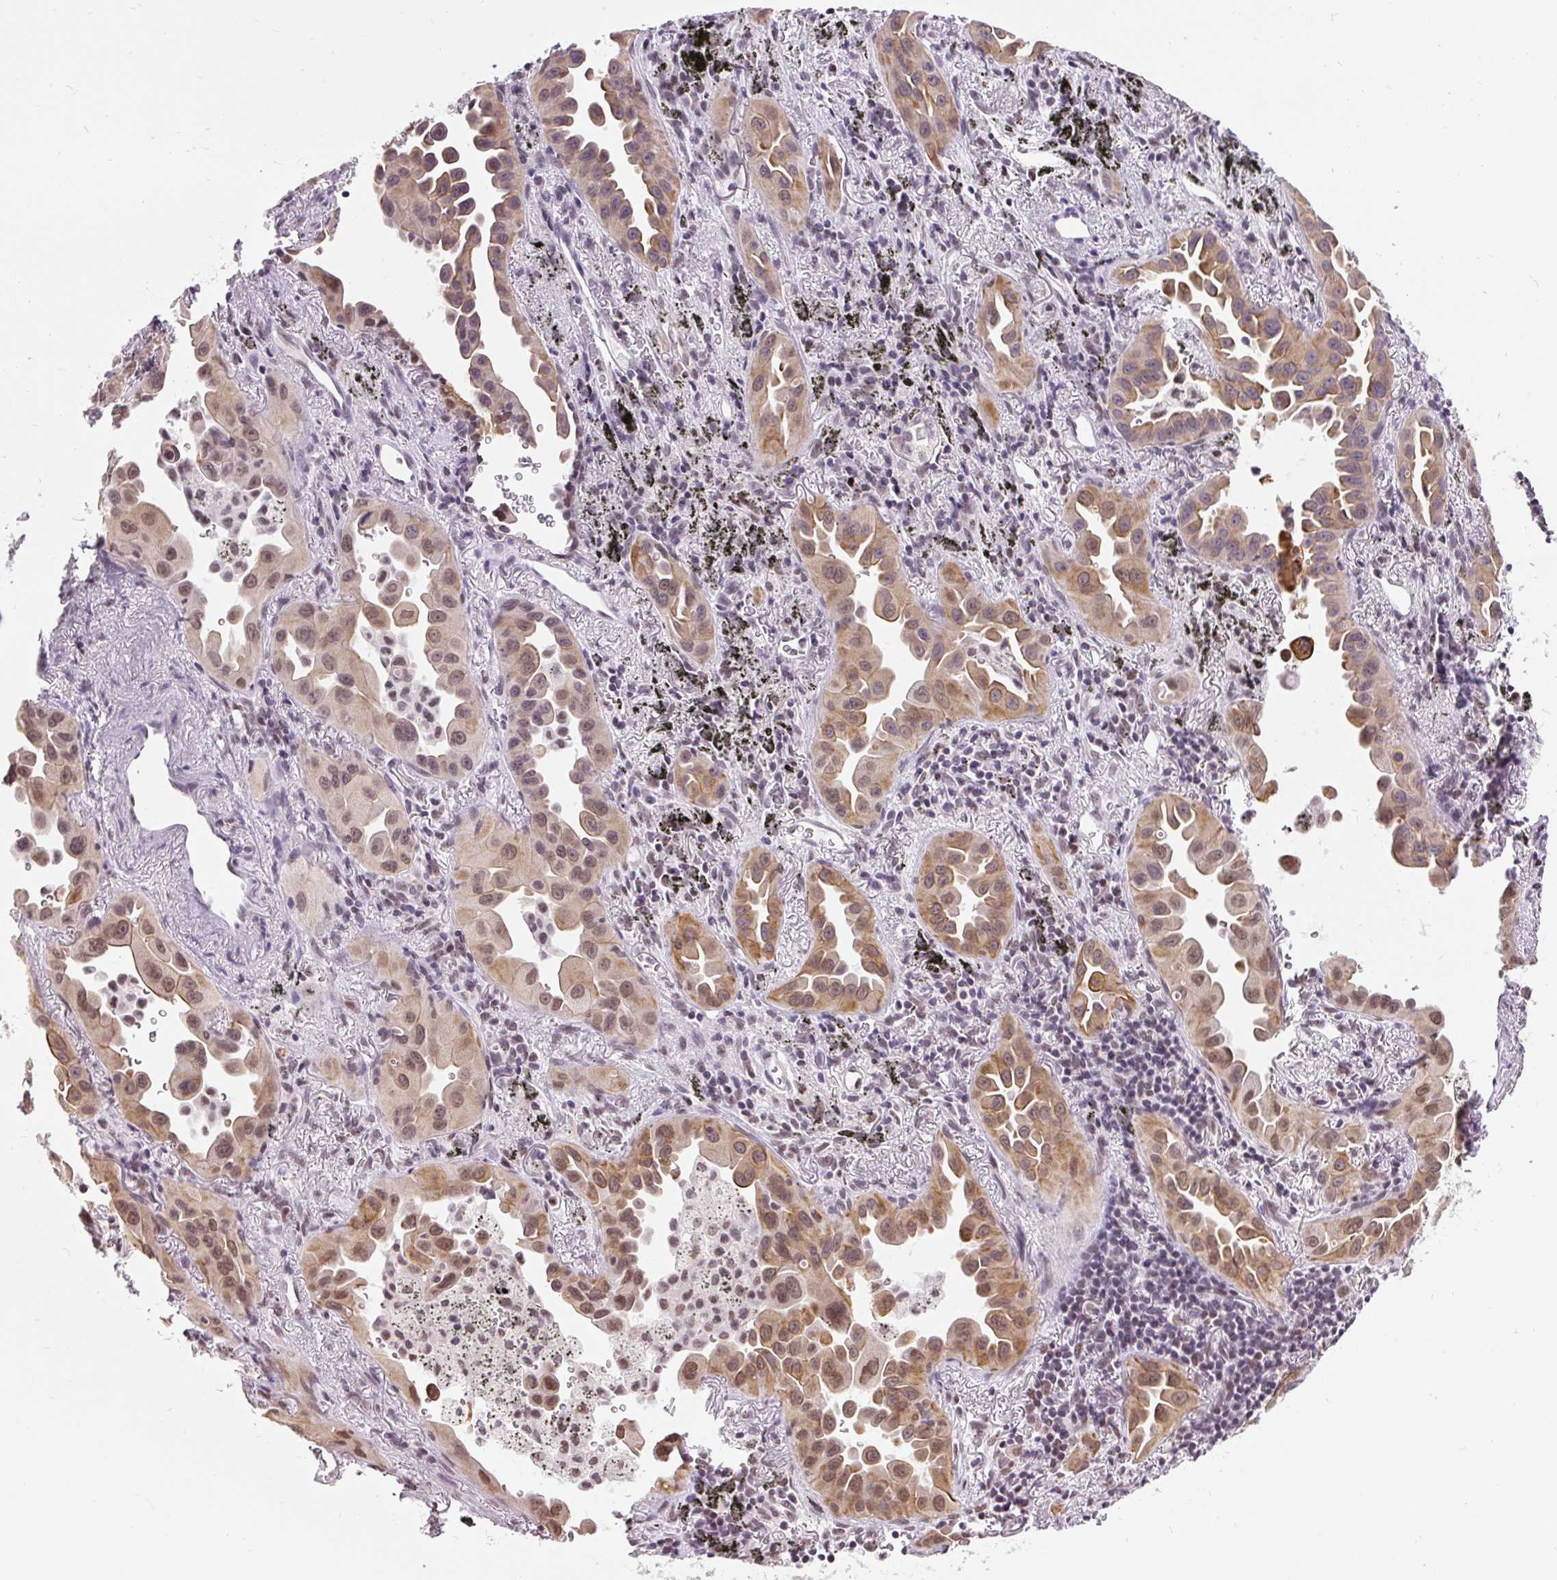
{"staining": {"intensity": "moderate", "quantity": ">75%", "location": "cytoplasmic/membranous,nuclear"}, "tissue": "lung cancer", "cell_type": "Tumor cells", "image_type": "cancer", "snomed": [{"axis": "morphology", "description": "Adenocarcinoma, NOS"}, {"axis": "topography", "description": "Lung"}], "caption": "Human lung cancer (adenocarcinoma) stained with a brown dye shows moderate cytoplasmic/membranous and nuclear positive positivity in about >75% of tumor cells.", "gene": "ZNF672", "patient": {"sex": "male", "age": 68}}